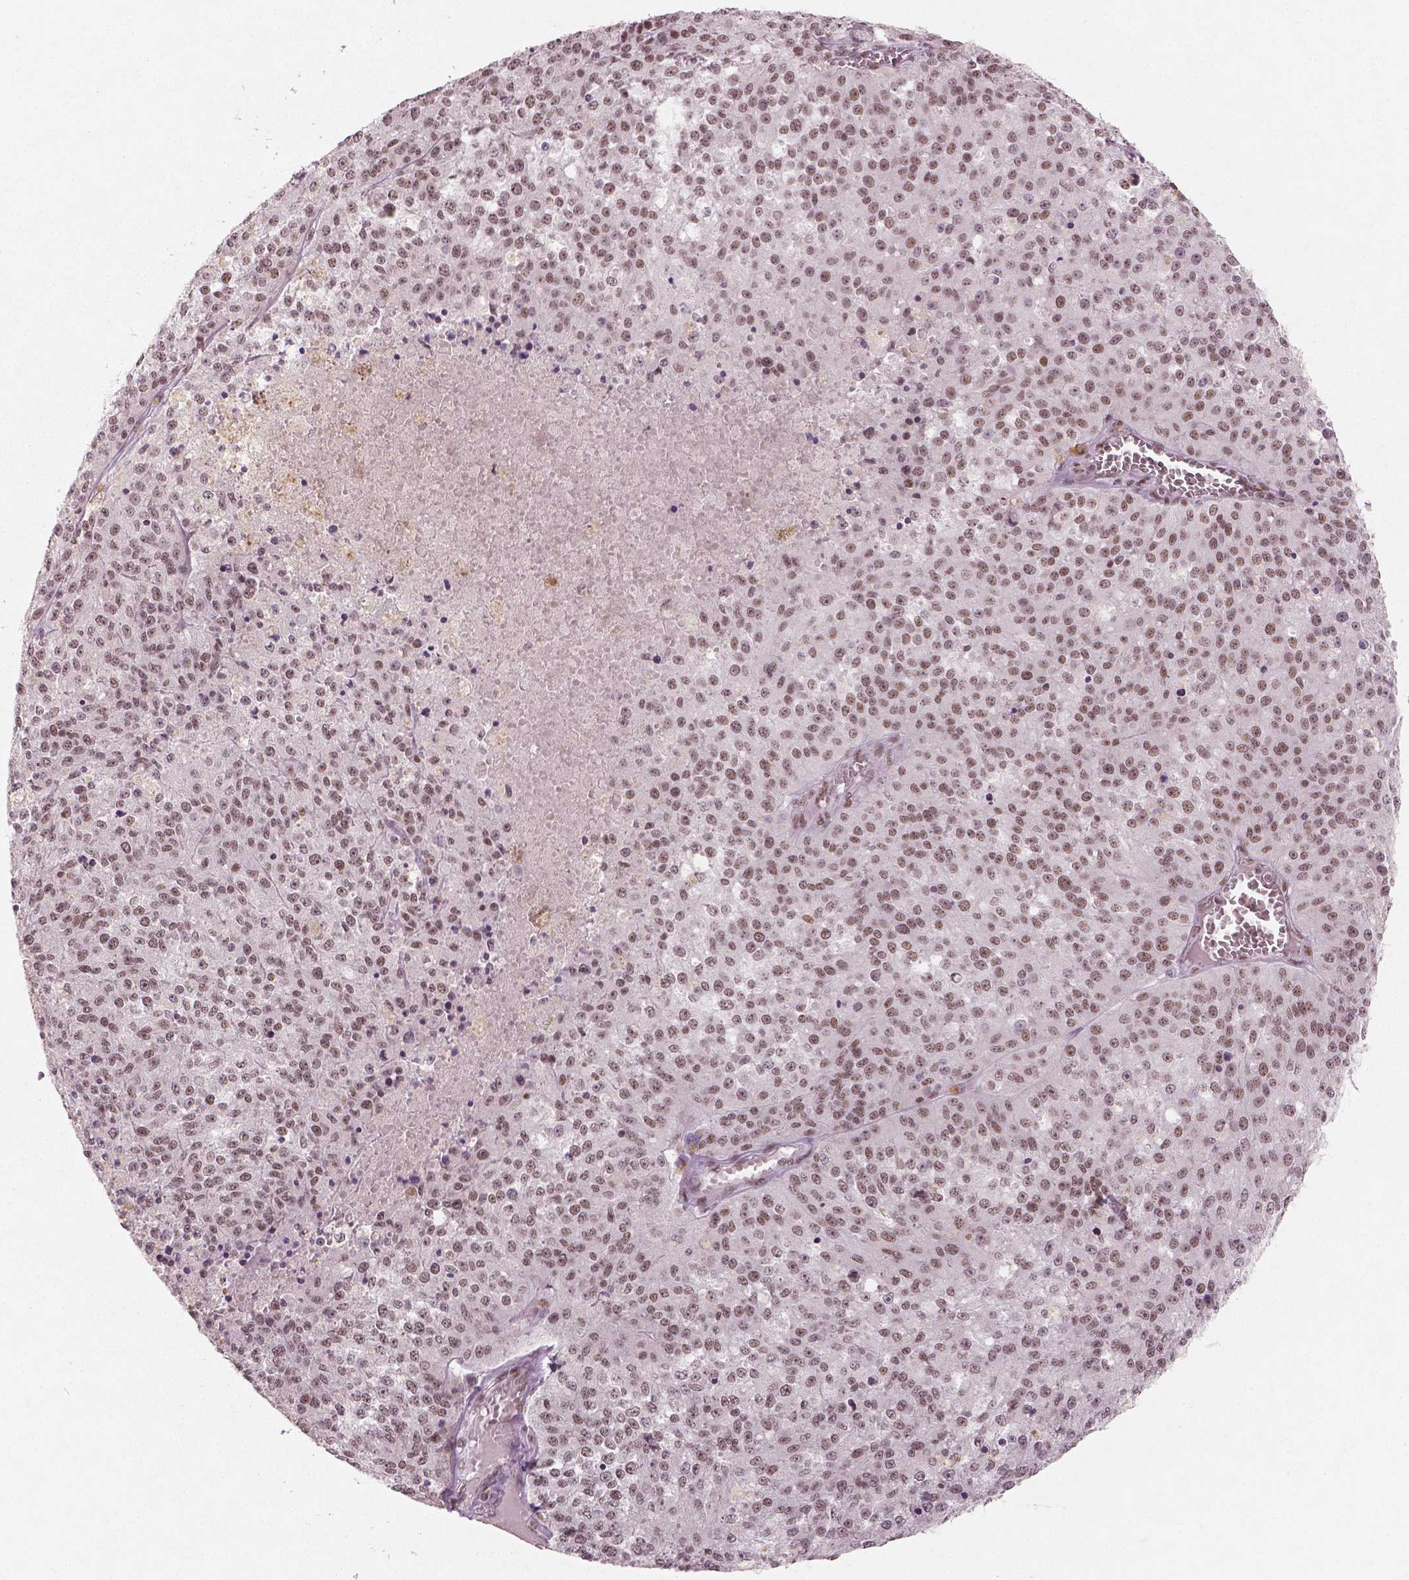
{"staining": {"intensity": "moderate", "quantity": ">75%", "location": "nuclear"}, "tissue": "melanoma", "cell_type": "Tumor cells", "image_type": "cancer", "snomed": [{"axis": "morphology", "description": "Malignant melanoma, Metastatic site"}, {"axis": "topography", "description": "Lymph node"}], "caption": "About >75% of tumor cells in human malignant melanoma (metastatic site) display moderate nuclear protein positivity as visualized by brown immunohistochemical staining.", "gene": "BRD4", "patient": {"sex": "female", "age": 64}}